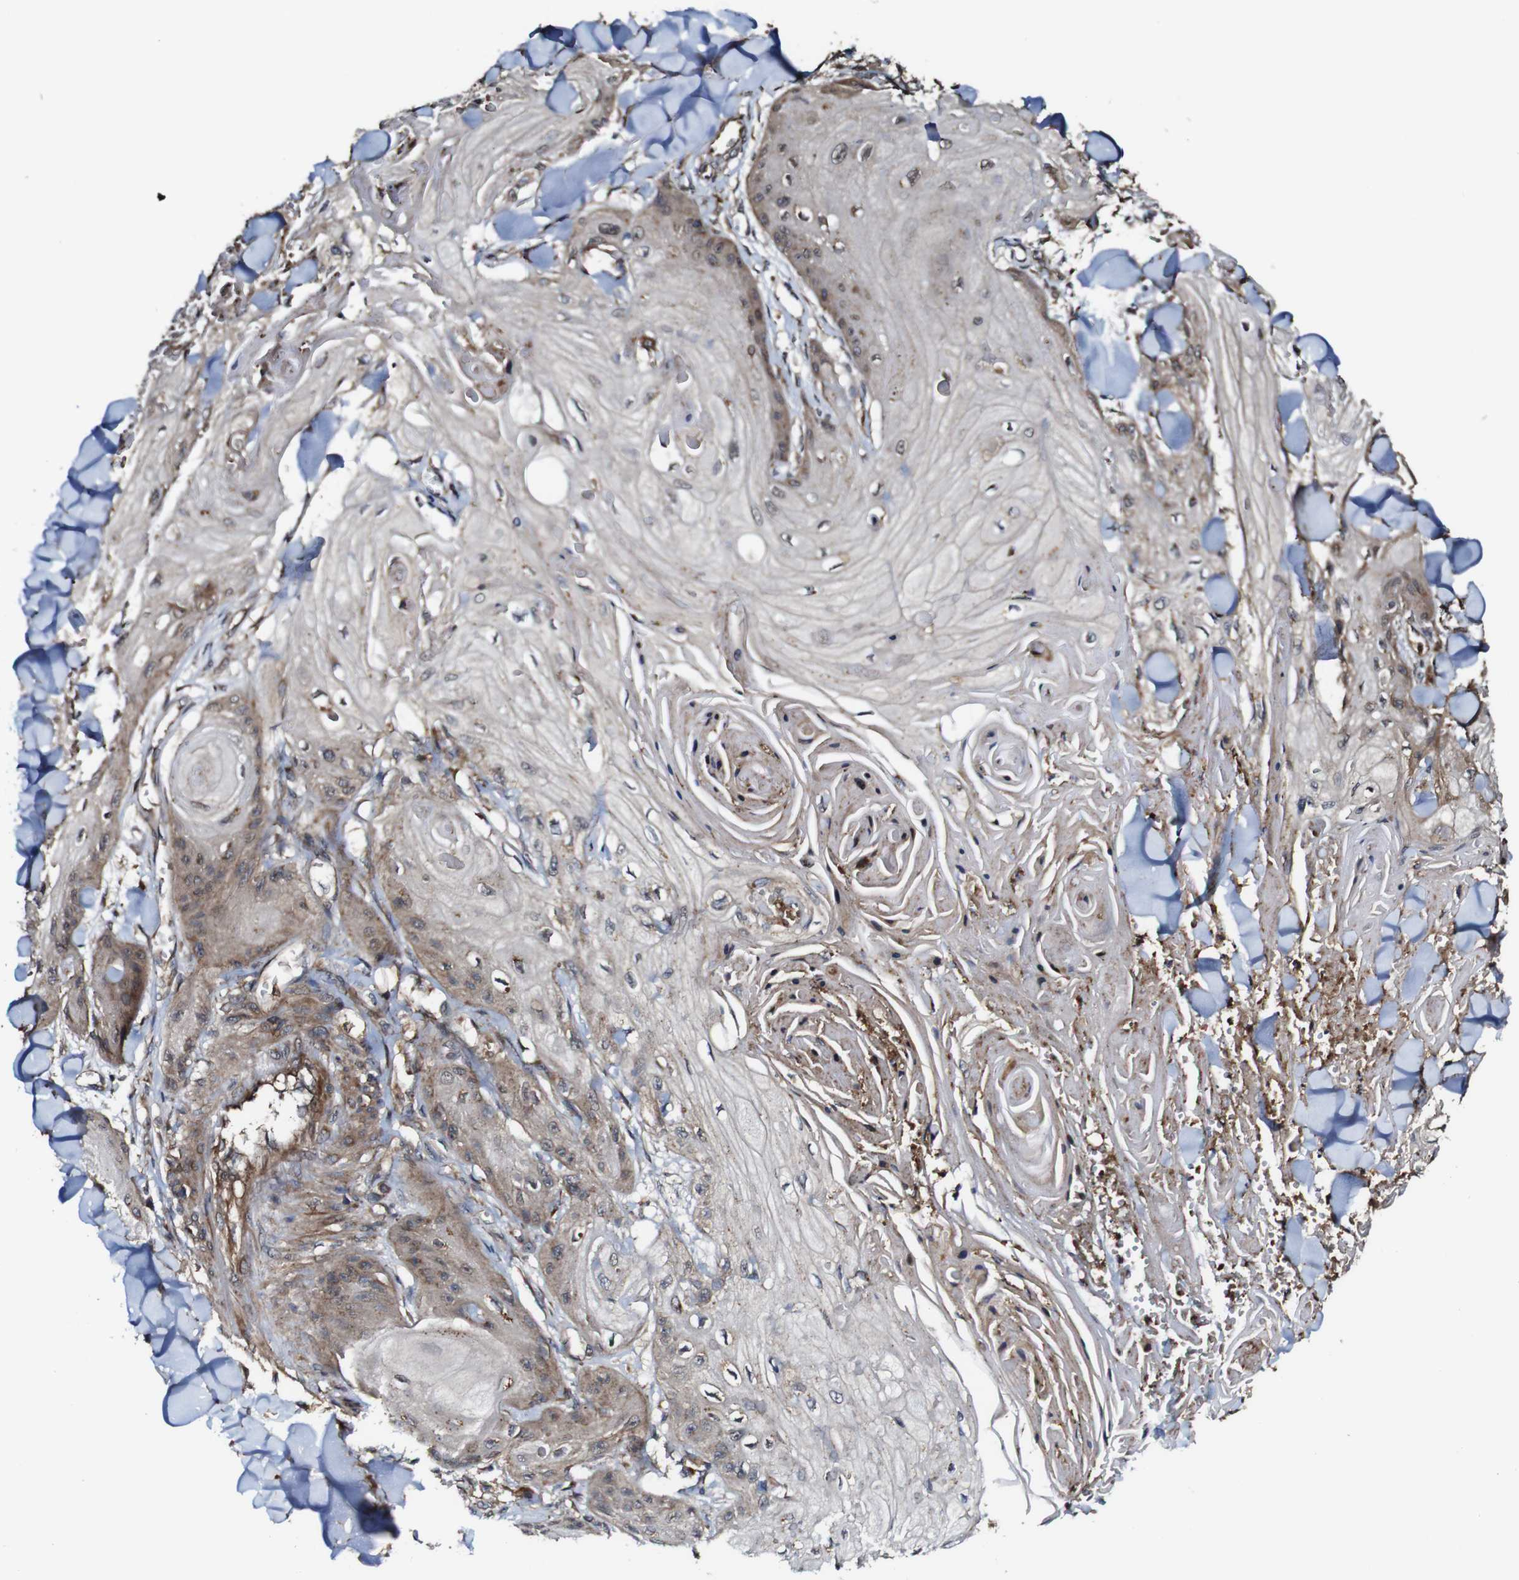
{"staining": {"intensity": "weak", "quantity": ">75%", "location": "cytoplasmic/membranous"}, "tissue": "skin cancer", "cell_type": "Tumor cells", "image_type": "cancer", "snomed": [{"axis": "morphology", "description": "Squamous cell carcinoma, NOS"}, {"axis": "topography", "description": "Skin"}], "caption": "Immunohistochemistry (IHC) histopathology image of skin cancer stained for a protein (brown), which reveals low levels of weak cytoplasmic/membranous expression in approximately >75% of tumor cells.", "gene": "TNIK", "patient": {"sex": "male", "age": 74}}